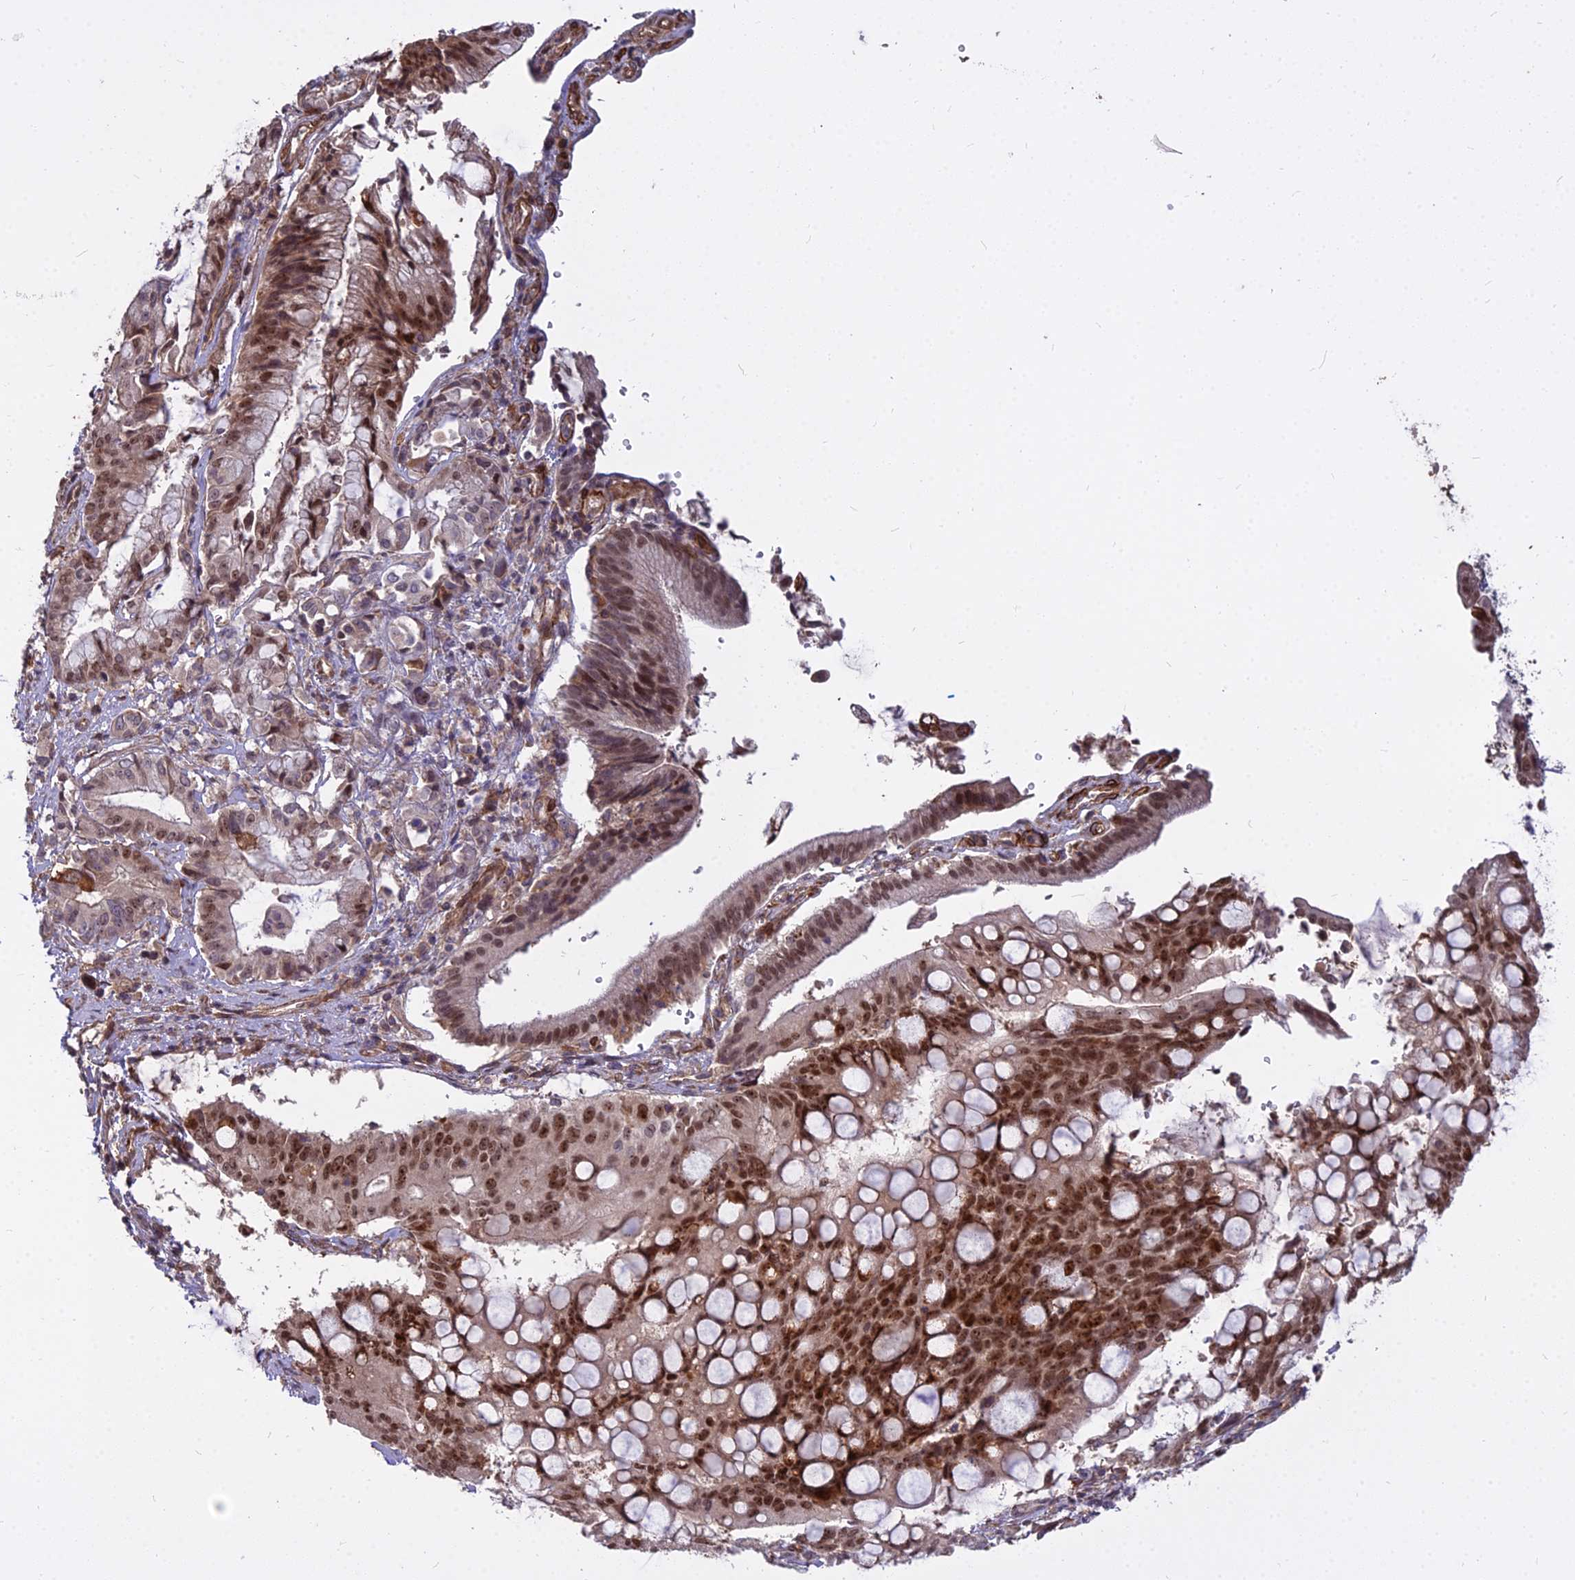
{"staining": {"intensity": "moderate", "quantity": ">75%", "location": "nuclear"}, "tissue": "pancreatic cancer", "cell_type": "Tumor cells", "image_type": "cancer", "snomed": [{"axis": "morphology", "description": "Adenocarcinoma, NOS"}, {"axis": "topography", "description": "Pancreas"}], "caption": "This is an image of immunohistochemistry staining of pancreatic cancer, which shows moderate expression in the nuclear of tumor cells.", "gene": "TCEA3", "patient": {"sex": "male", "age": 68}}